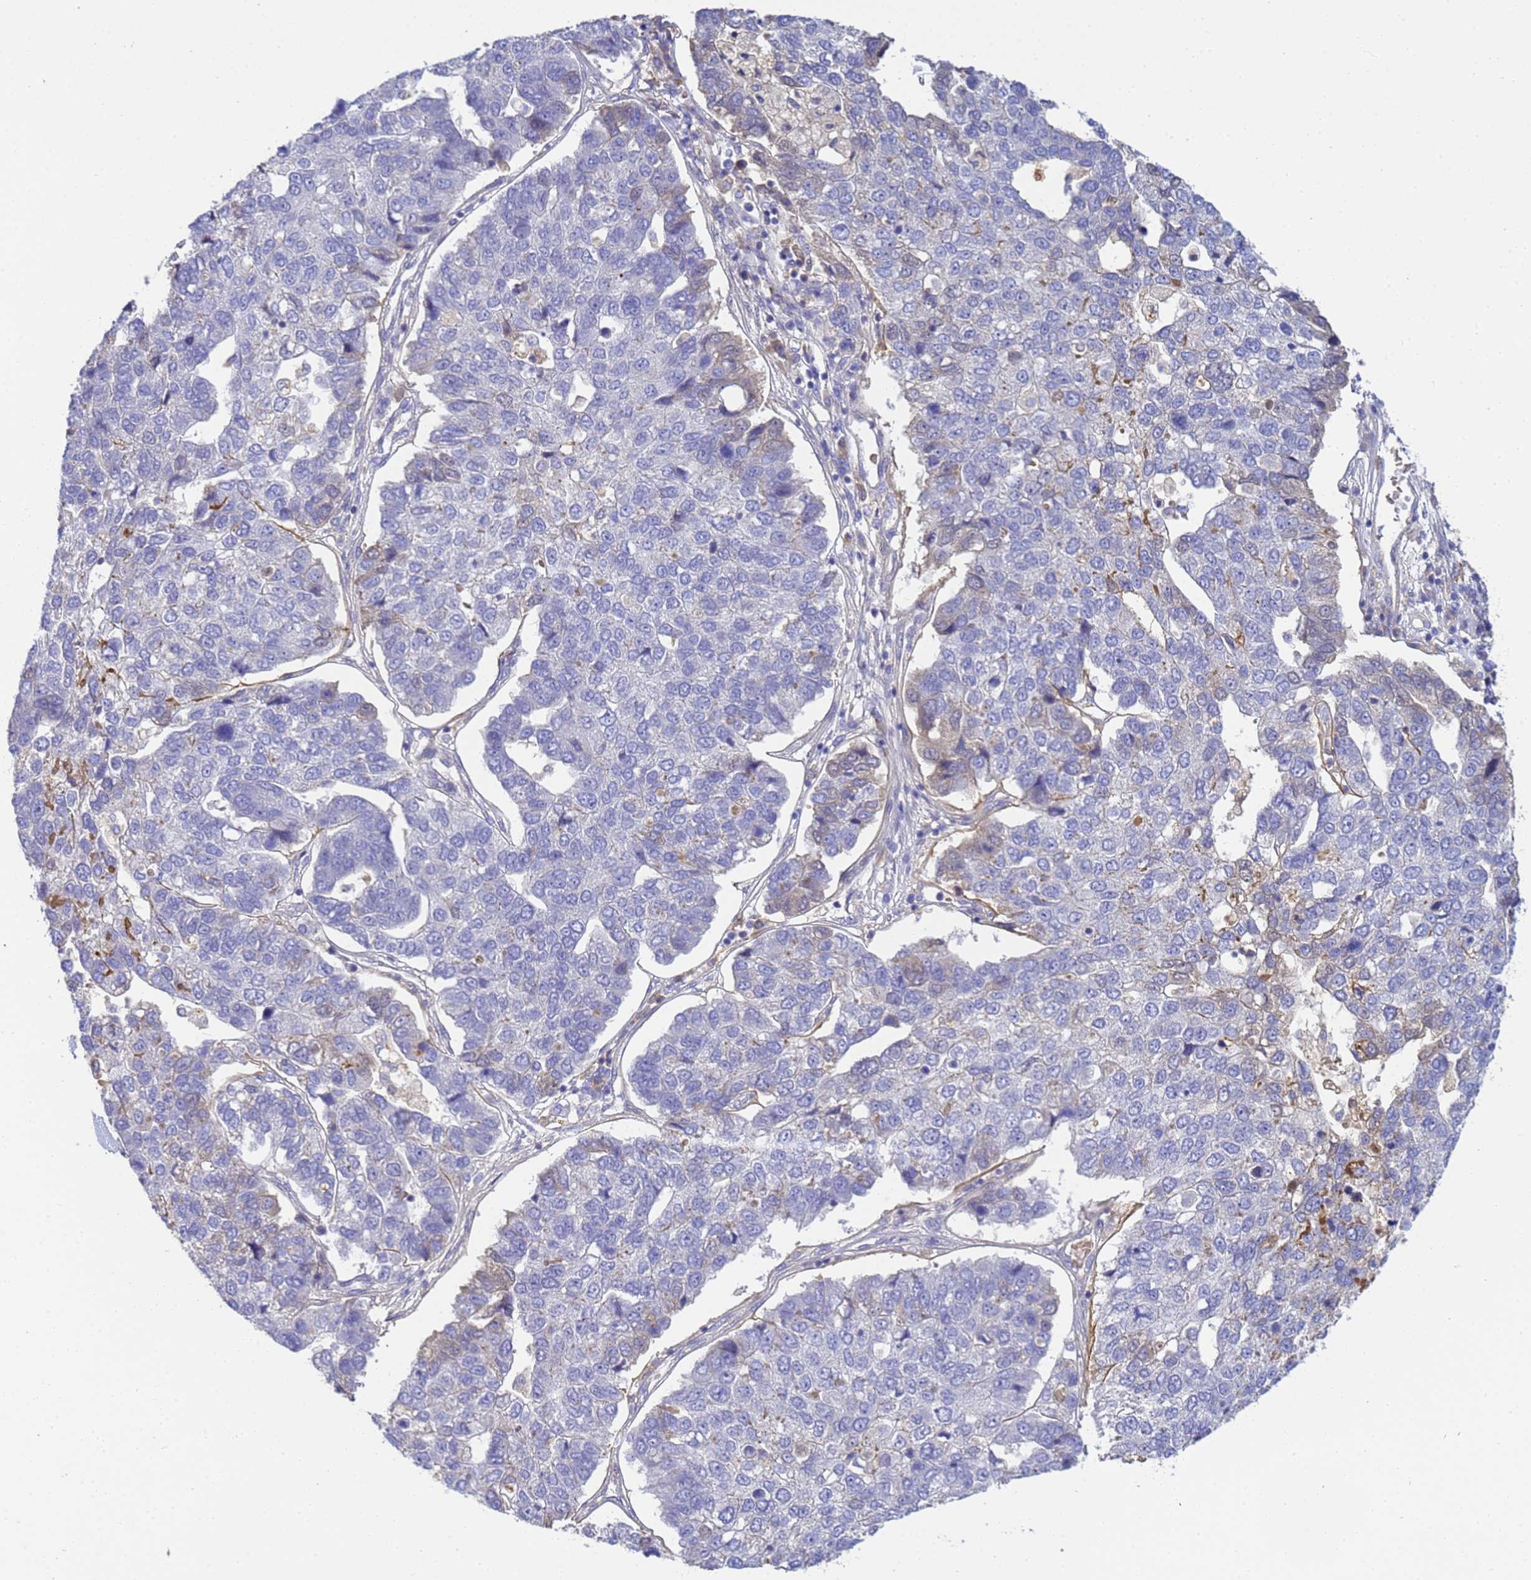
{"staining": {"intensity": "negative", "quantity": "none", "location": "none"}, "tissue": "pancreatic cancer", "cell_type": "Tumor cells", "image_type": "cancer", "snomed": [{"axis": "morphology", "description": "Adenocarcinoma, NOS"}, {"axis": "topography", "description": "Pancreas"}], "caption": "The image shows no significant expression in tumor cells of pancreatic adenocarcinoma.", "gene": "TBCD", "patient": {"sex": "female", "age": 61}}